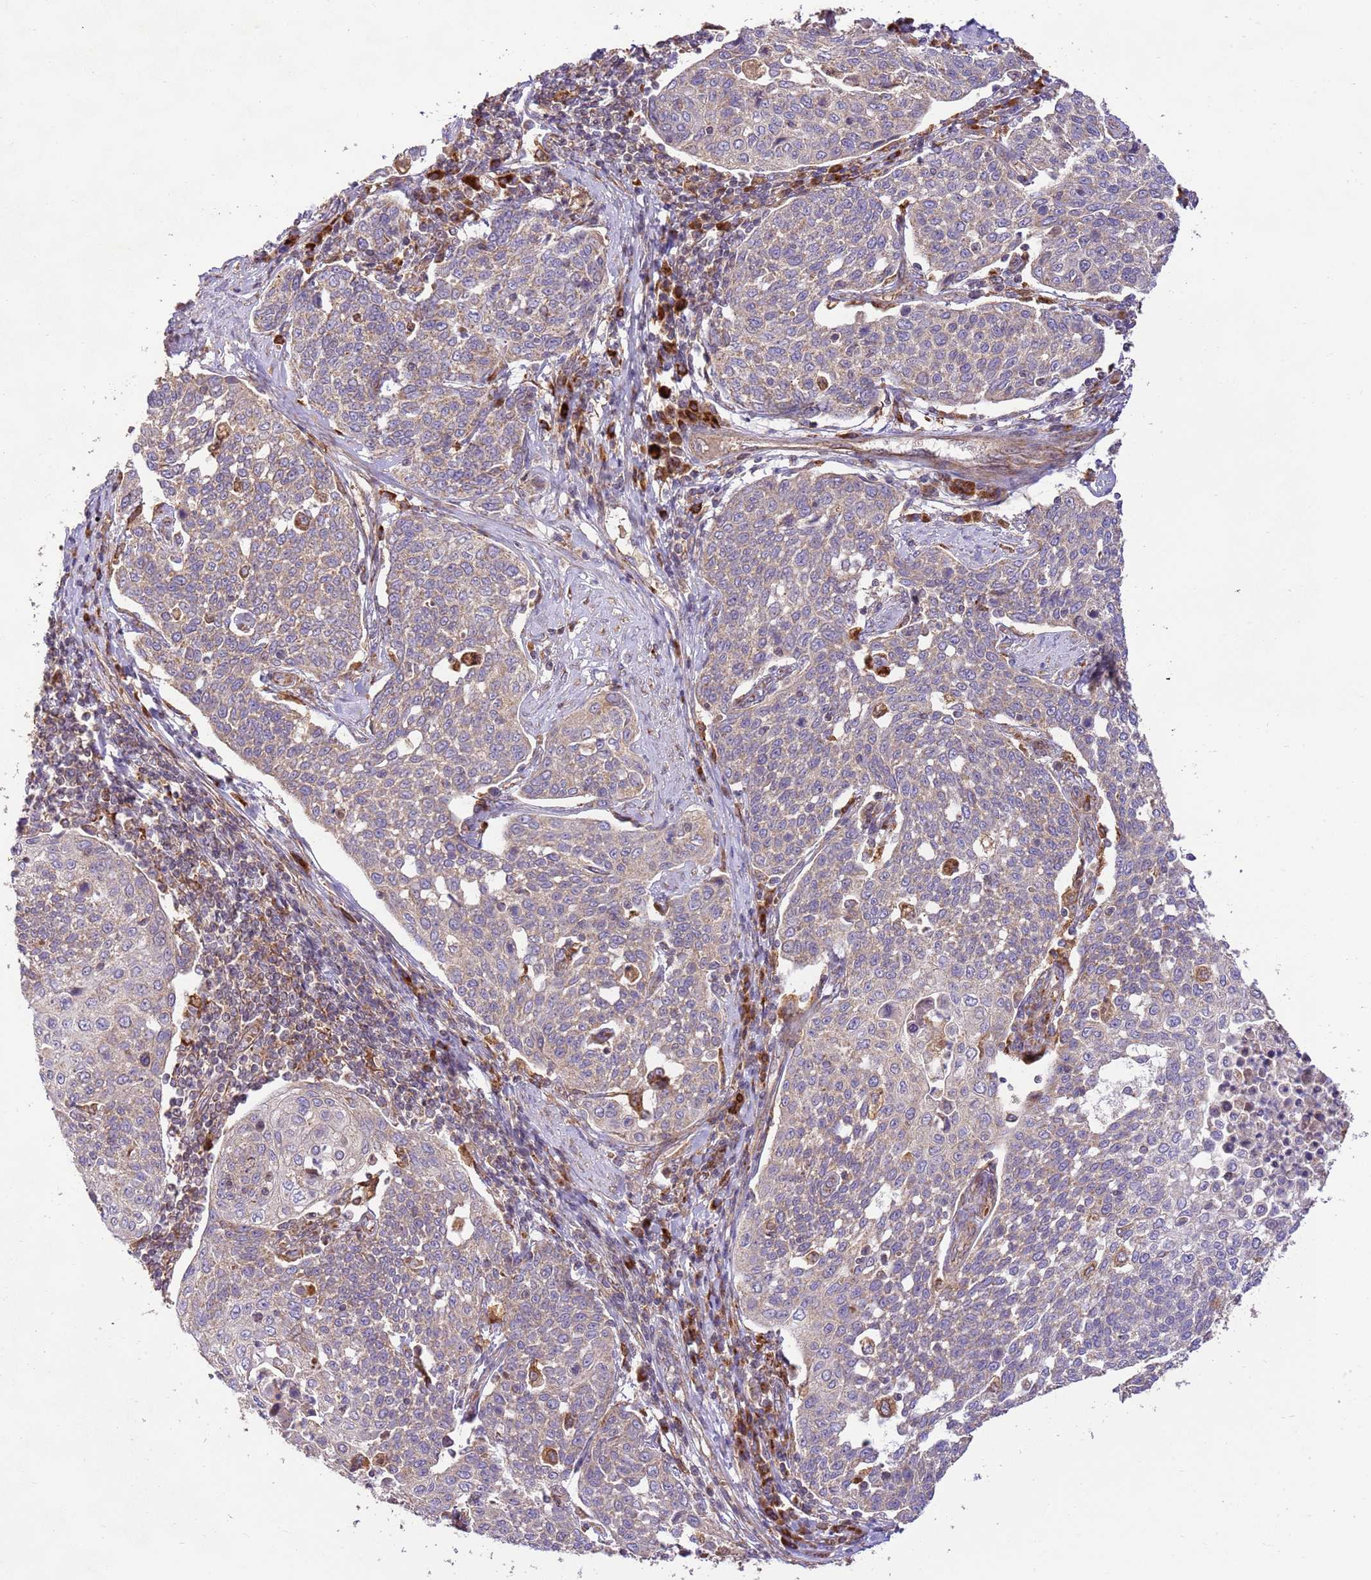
{"staining": {"intensity": "weak", "quantity": "25%-75%", "location": "cytoplasmic/membranous"}, "tissue": "cervical cancer", "cell_type": "Tumor cells", "image_type": "cancer", "snomed": [{"axis": "morphology", "description": "Squamous cell carcinoma, NOS"}, {"axis": "topography", "description": "Cervix"}], "caption": "Protein expression analysis of human cervical cancer reveals weak cytoplasmic/membranous positivity in approximately 25%-75% of tumor cells.", "gene": "SPATA2L", "patient": {"sex": "female", "age": 34}}